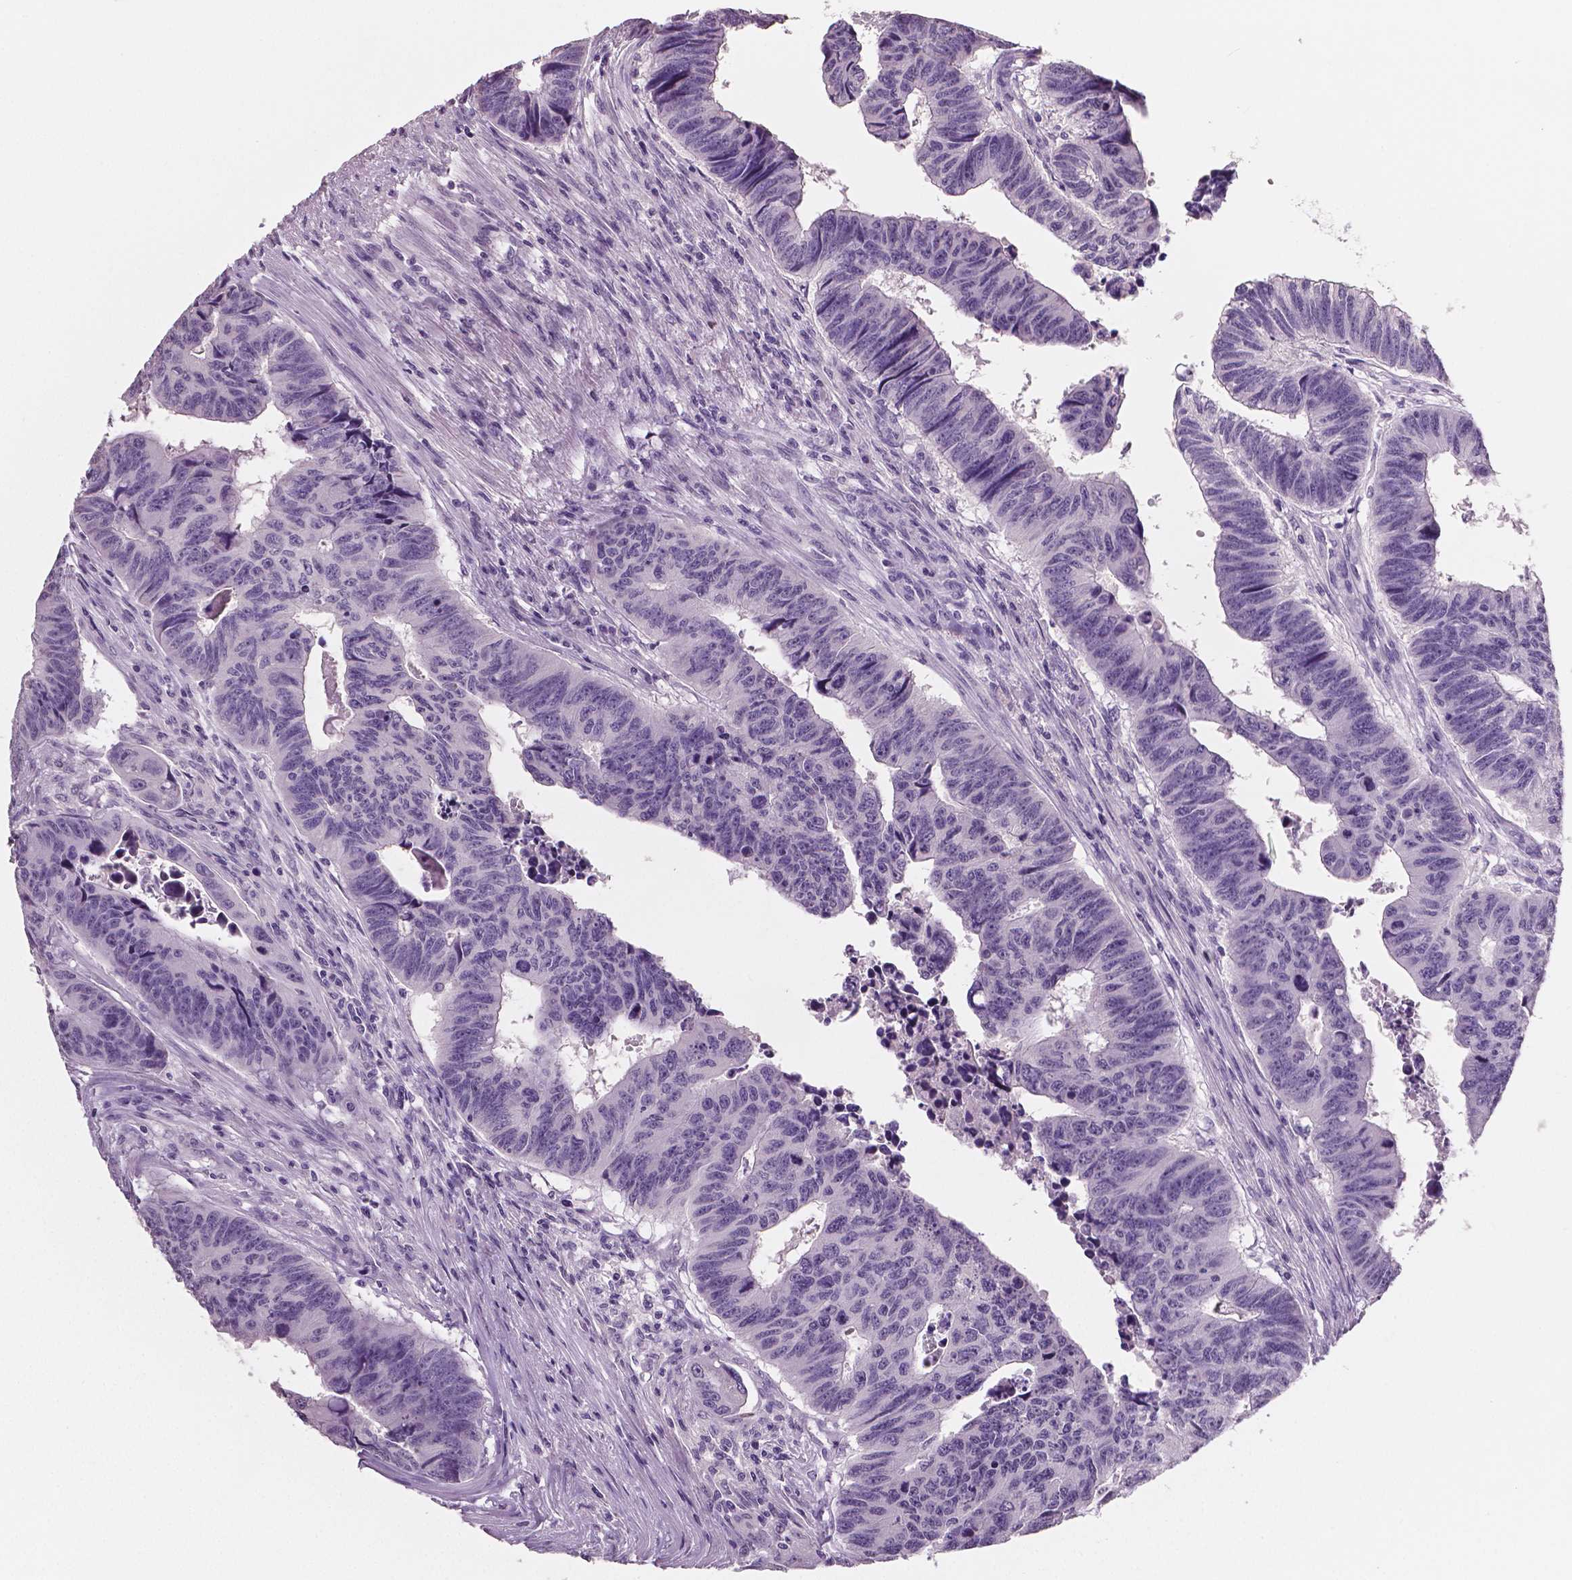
{"staining": {"intensity": "negative", "quantity": "none", "location": "none"}, "tissue": "colorectal cancer", "cell_type": "Tumor cells", "image_type": "cancer", "snomed": [{"axis": "morphology", "description": "Adenocarcinoma, NOS"}, {"axis": "topography", "description": "Rectum"}], "caption": "IHC of colorectal cancer (adenocarcinoma) reveals no positivity in tumor cells.", "gene": "NECAB1", "patient": {"sex": "female", "age": 85}}